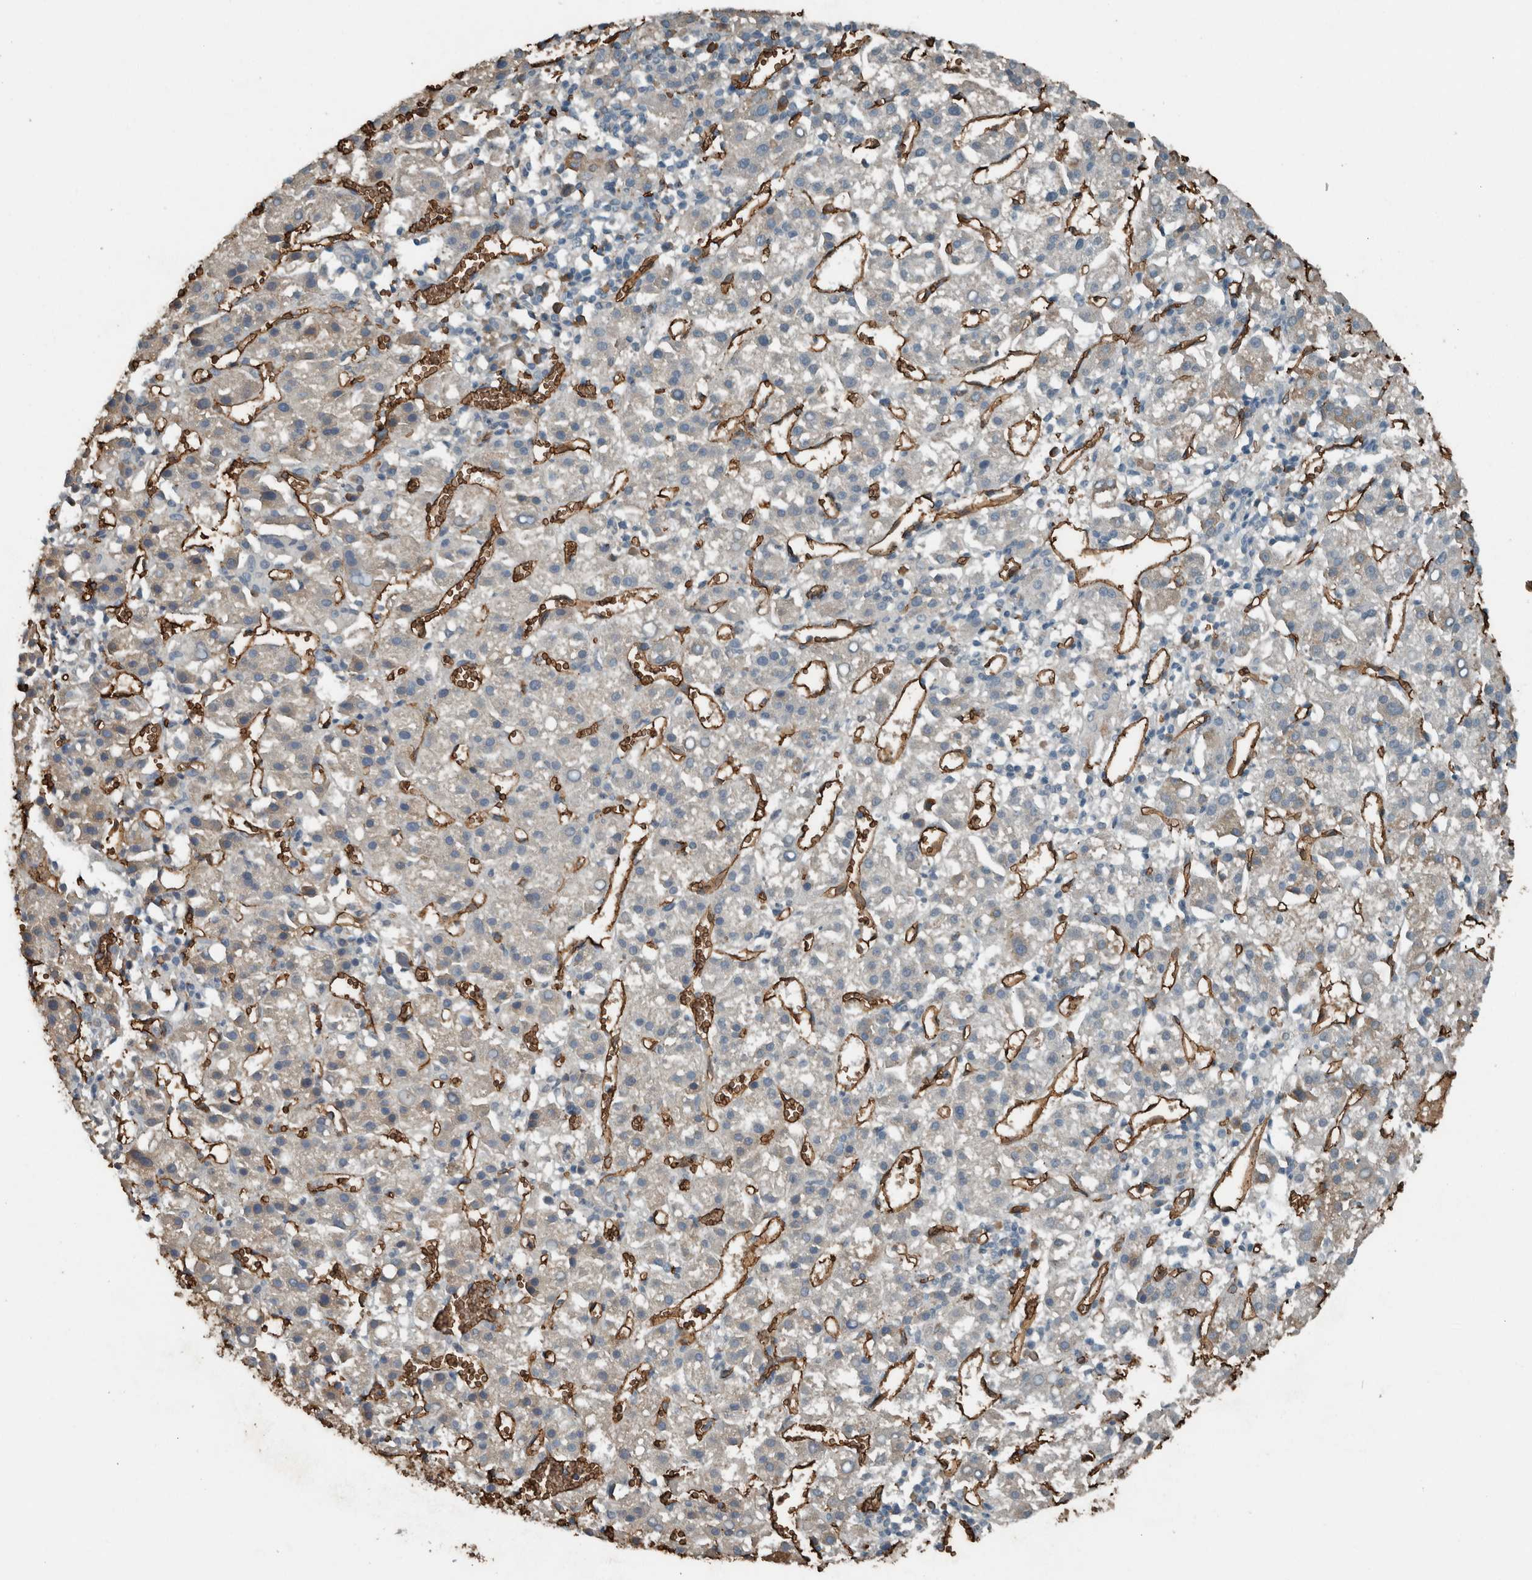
{"staining": {"intensity": "negative", "quantity": "none", "location": "none"}, "tissue": "liver cancer", "cell_type": "Tumor cells", "image_type": "cancer", "snomed": [{"axis": "morphology", "description": "Carcinoma, Hepatocellular, NOS"}, {"axis": "topography", "description": "Liver"}], "caption": "A micrograph of human liver cancer is negative for staining in tumor cells. The staining was performed using DAB to visualize the protein expression in brown, while the nuclei were stained in blue with hematoxylin (Magnification: 20x).", "gene": "LBP", "patient": {"sex": "female", "age": 58}}